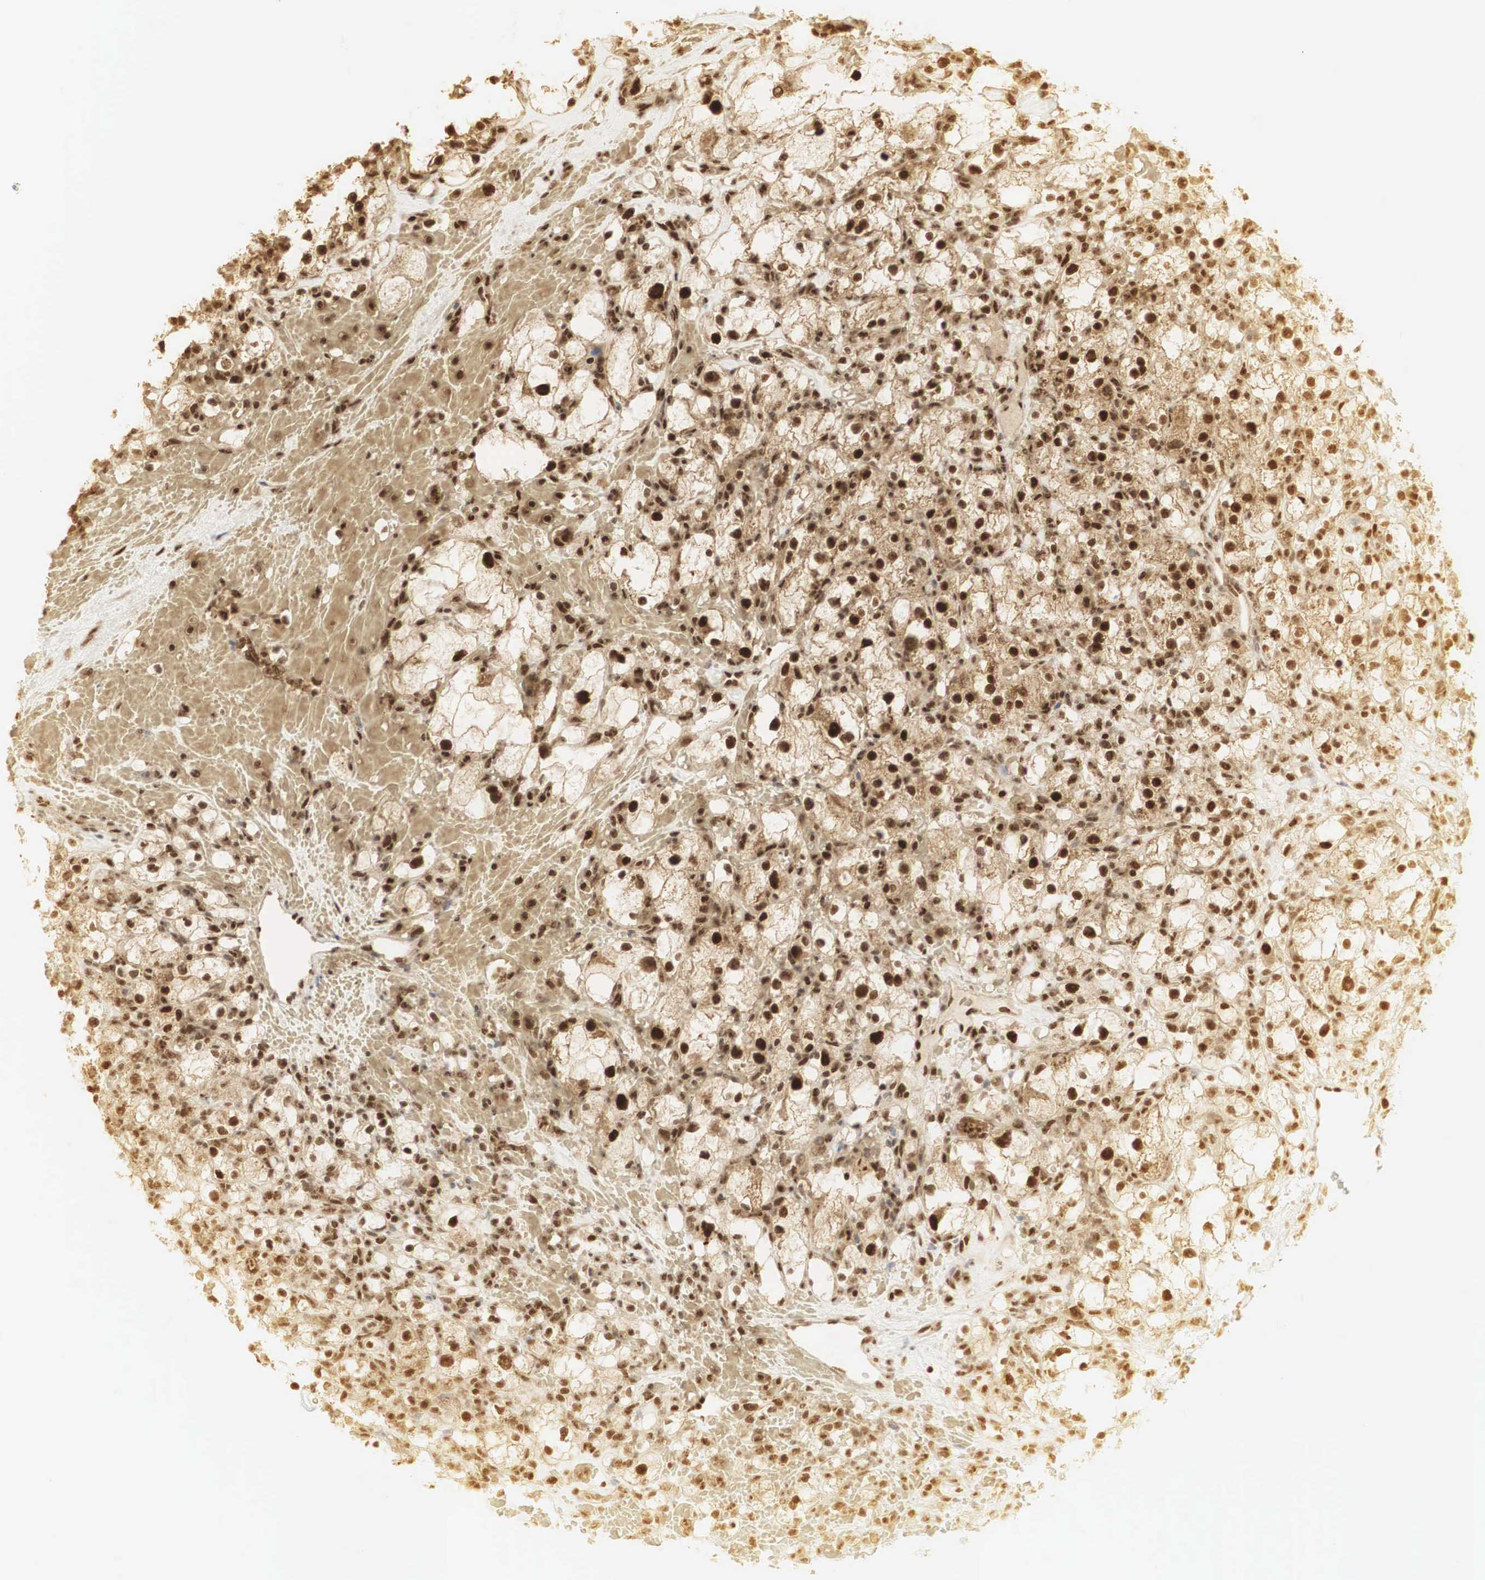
{"staining": {"intensity": "strong", "quantity": ">75%", "location": "cytoplasmic/membranous,nuclear"}, "tissue": "renal cancer", "cell_type": "Tumor cells", "image_type": "cancer", "snomed": [{"axis": "morphology", "description": "Adenocarcinoma, NOS"}, {"axis": "topography", "description": "Kidney"}], "caption": "This histopathology image displays renal cancer (adenocarcinoma) stained with immunohistochemistry (IHC) to label a protein in brown. The cytoplasmic/membranous and nuclear of tumor cells show strong positivity for the protein. Nuclei are counter-stained blue.", "gene": "RNF113A", "patient": {"sex": "female", "age": 83}}